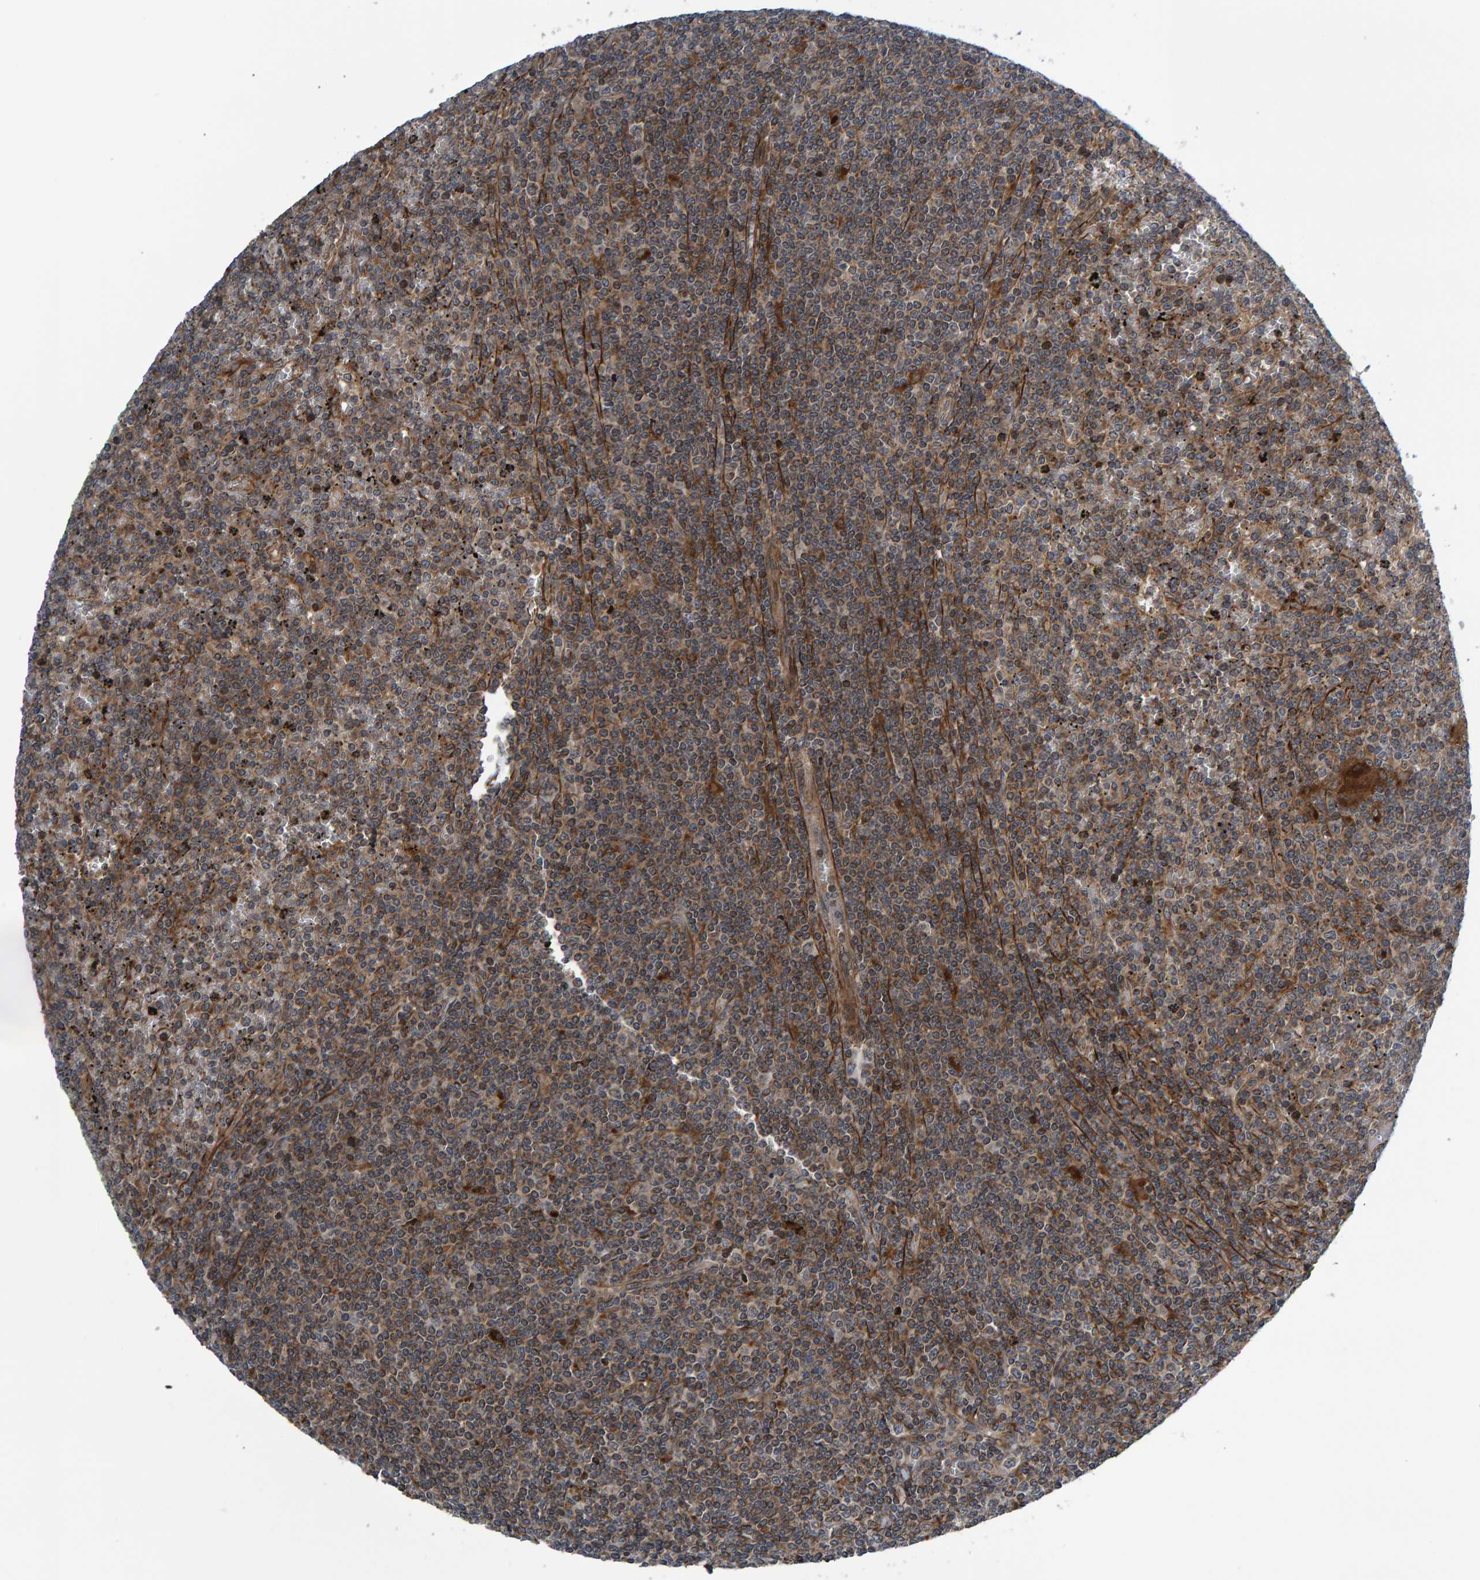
{"staining": {"intensity": "weak", "quantity": "25%-75%", "location": "cytoplasmic/membranous"}, "tissue": "lymphoma", "cell_type": "Tumor cells", "image_type": "cancer", "snomed": [{"axis": "morphology", "description": "Malignant lymphoma, non-Hodgkin's type, Low grade"}, {"axis": "topography", "description": "Spleen"}], "caption": "This micrograph demonstrates immunohistochemistry (IHC) staining of malignant lymphoma, non-Hodgkin's type (low-grade), with low weak cytoplasmic/membranous expression in approximately 25%-75% of tumor cells.", "gene": "ATP6V1H", "patient": {"sex": "female", "age": 19}}